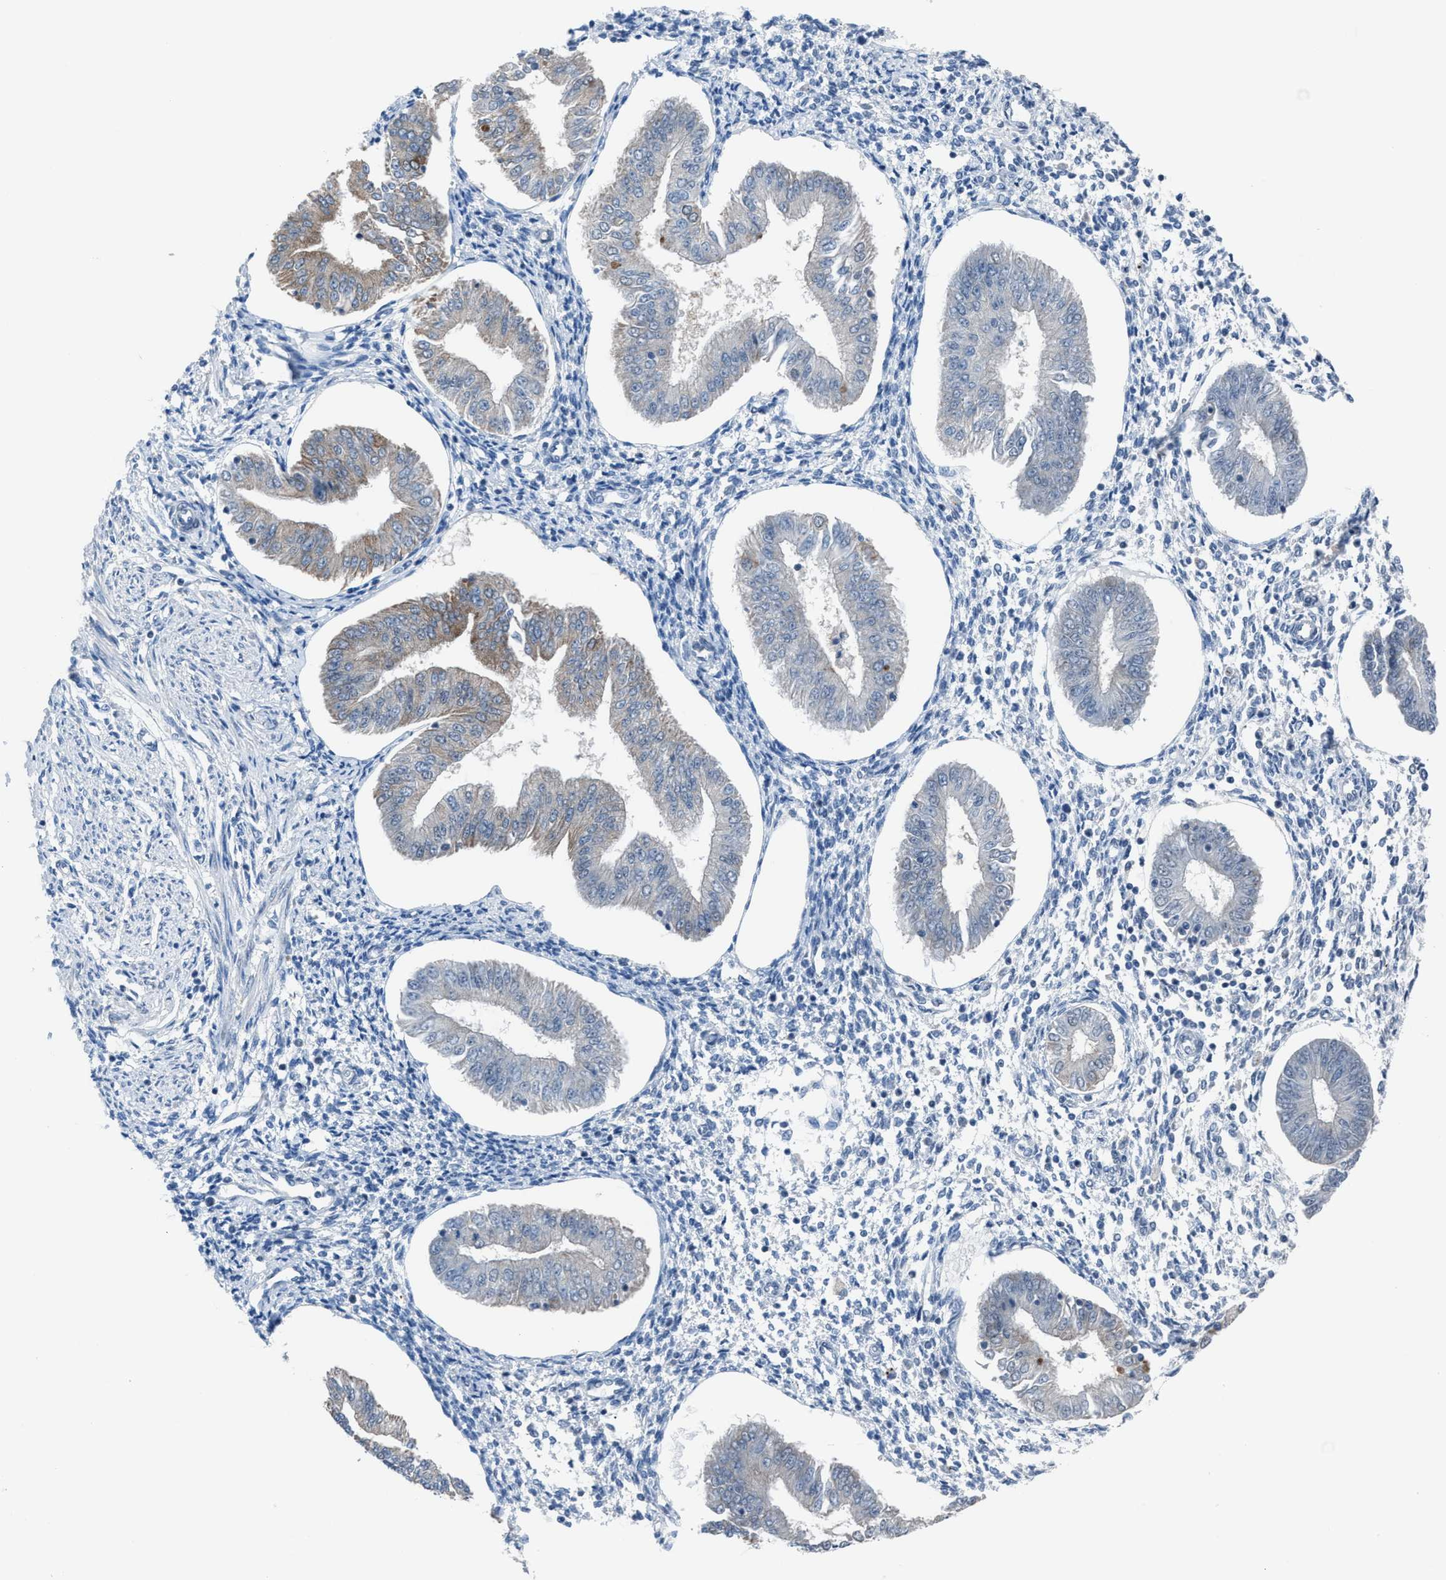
{"staining": {"intensity": "negative", "quantity": "none", "location": "none"}, "tissue": "endometrium", "cell_type": "Cells in endometrial stroma", "image_type": "normal", "snomed": [{"axis": "morphology", "description": "Normal tissue, NOS"}, {"axis": "topography", "description": "Endometrium"}], "caption": "Cells in endometrial stroma show no significant protein staining in normal endometrium. The staining is performed using DAB (3,3'-diaminobenzidine) brown chromogen with nuclei counter-stained in using hematoxylin.", "gene": "ANAPC11", "patient": {"sex": "female", "age": 50}}